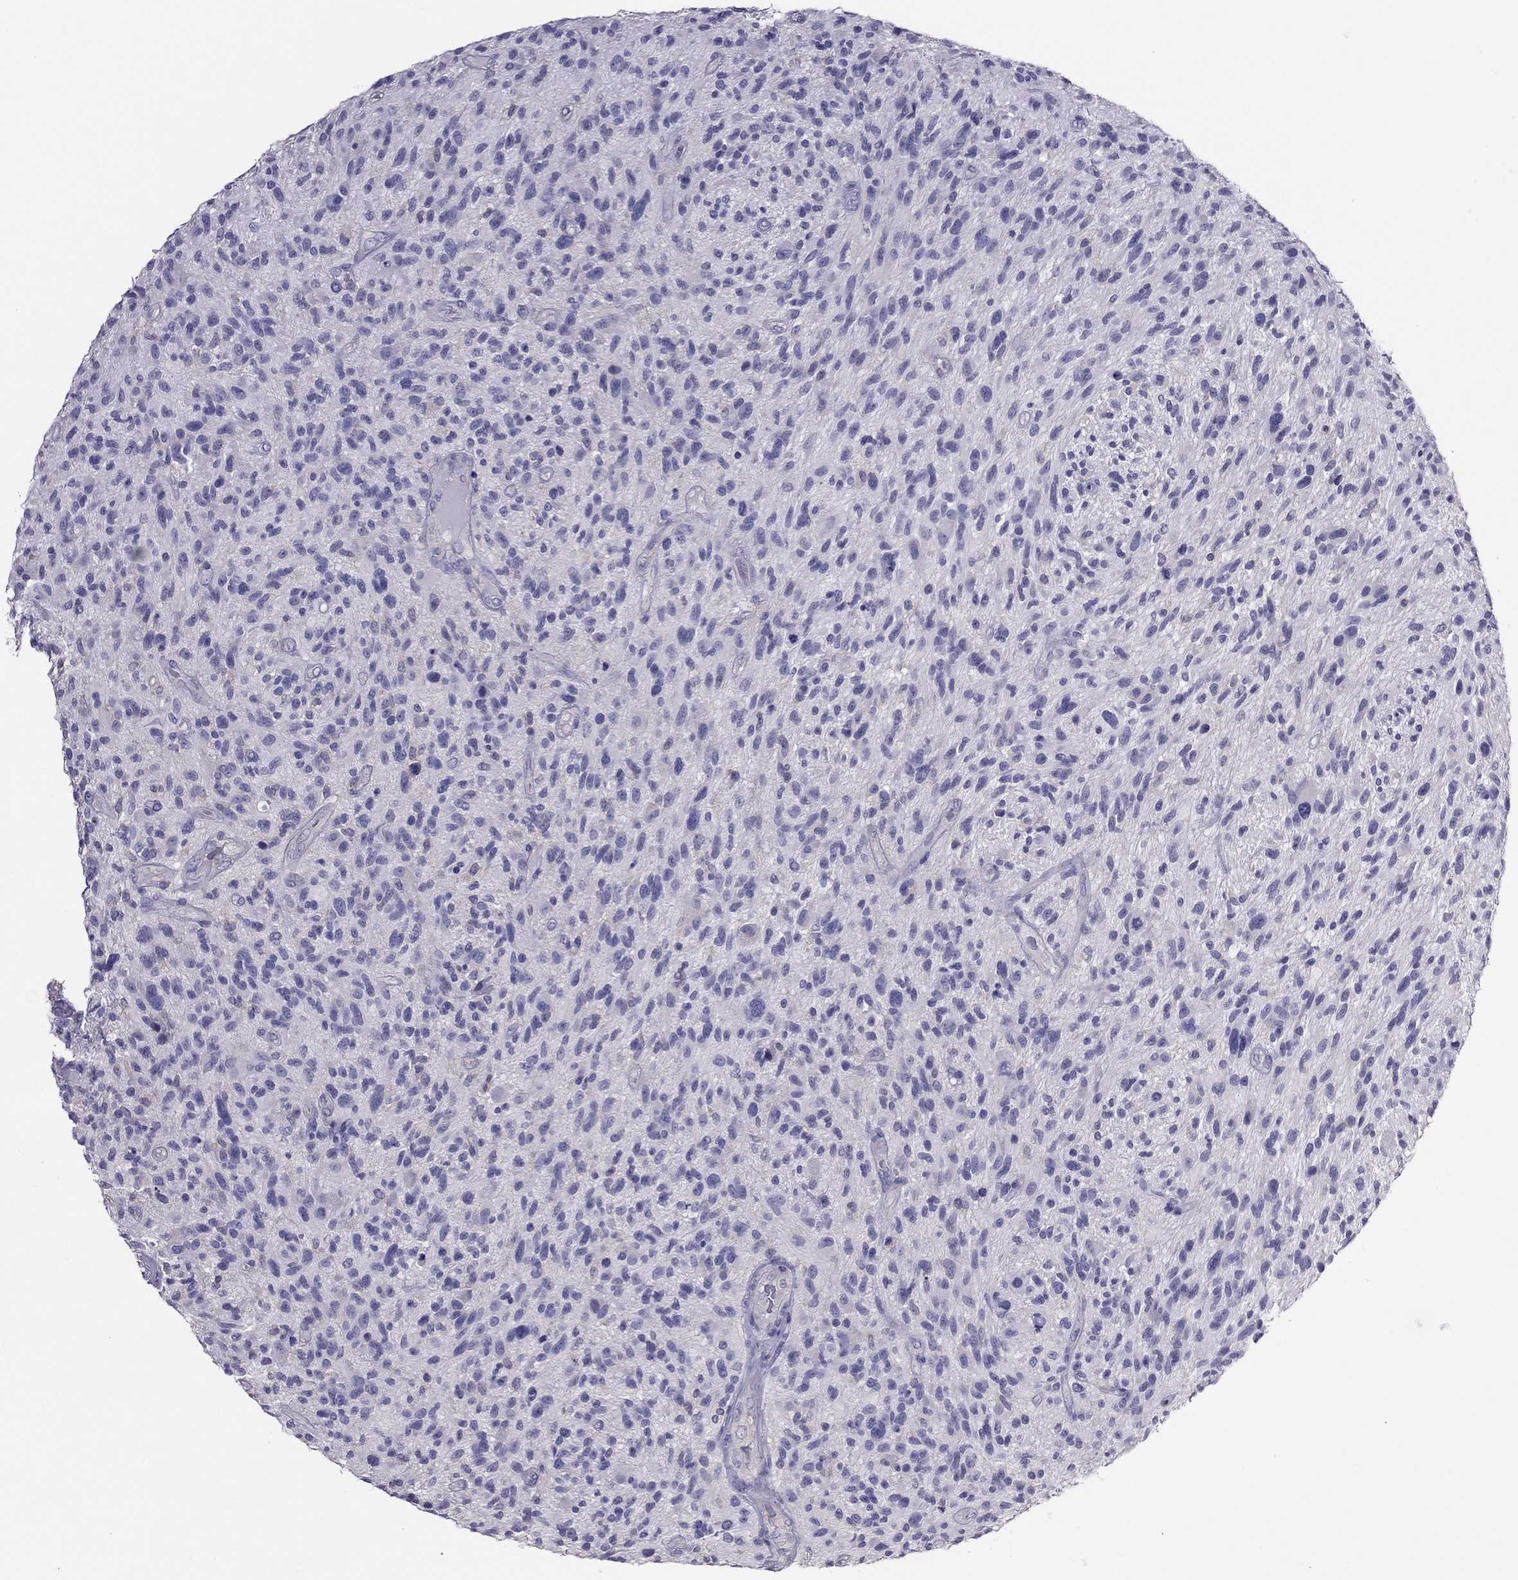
{"staining": {"intensity": "negative", "quantity": "none", "location": "none"}, "tissue": "glioma", "cell_type": "Tumor cells", "image_type": "cancer", "snomed": [{"axis": "morphology", "description": "Glioma, malignant, High grade"}, {"axis": "topography", "description": "Brain"}], "caption": "DAB immunohistochemical staining of human glioma demonstrates no significant staining in tumor cells. Brightfield microscopy of immunohistochemistry stained with DAB (3,3'-diaminobenzidine) (brown) and hematoxylin (blue), captured at high magnification.", "gene": "TEX22", "patient": {"sex": "male", "age": 47}}